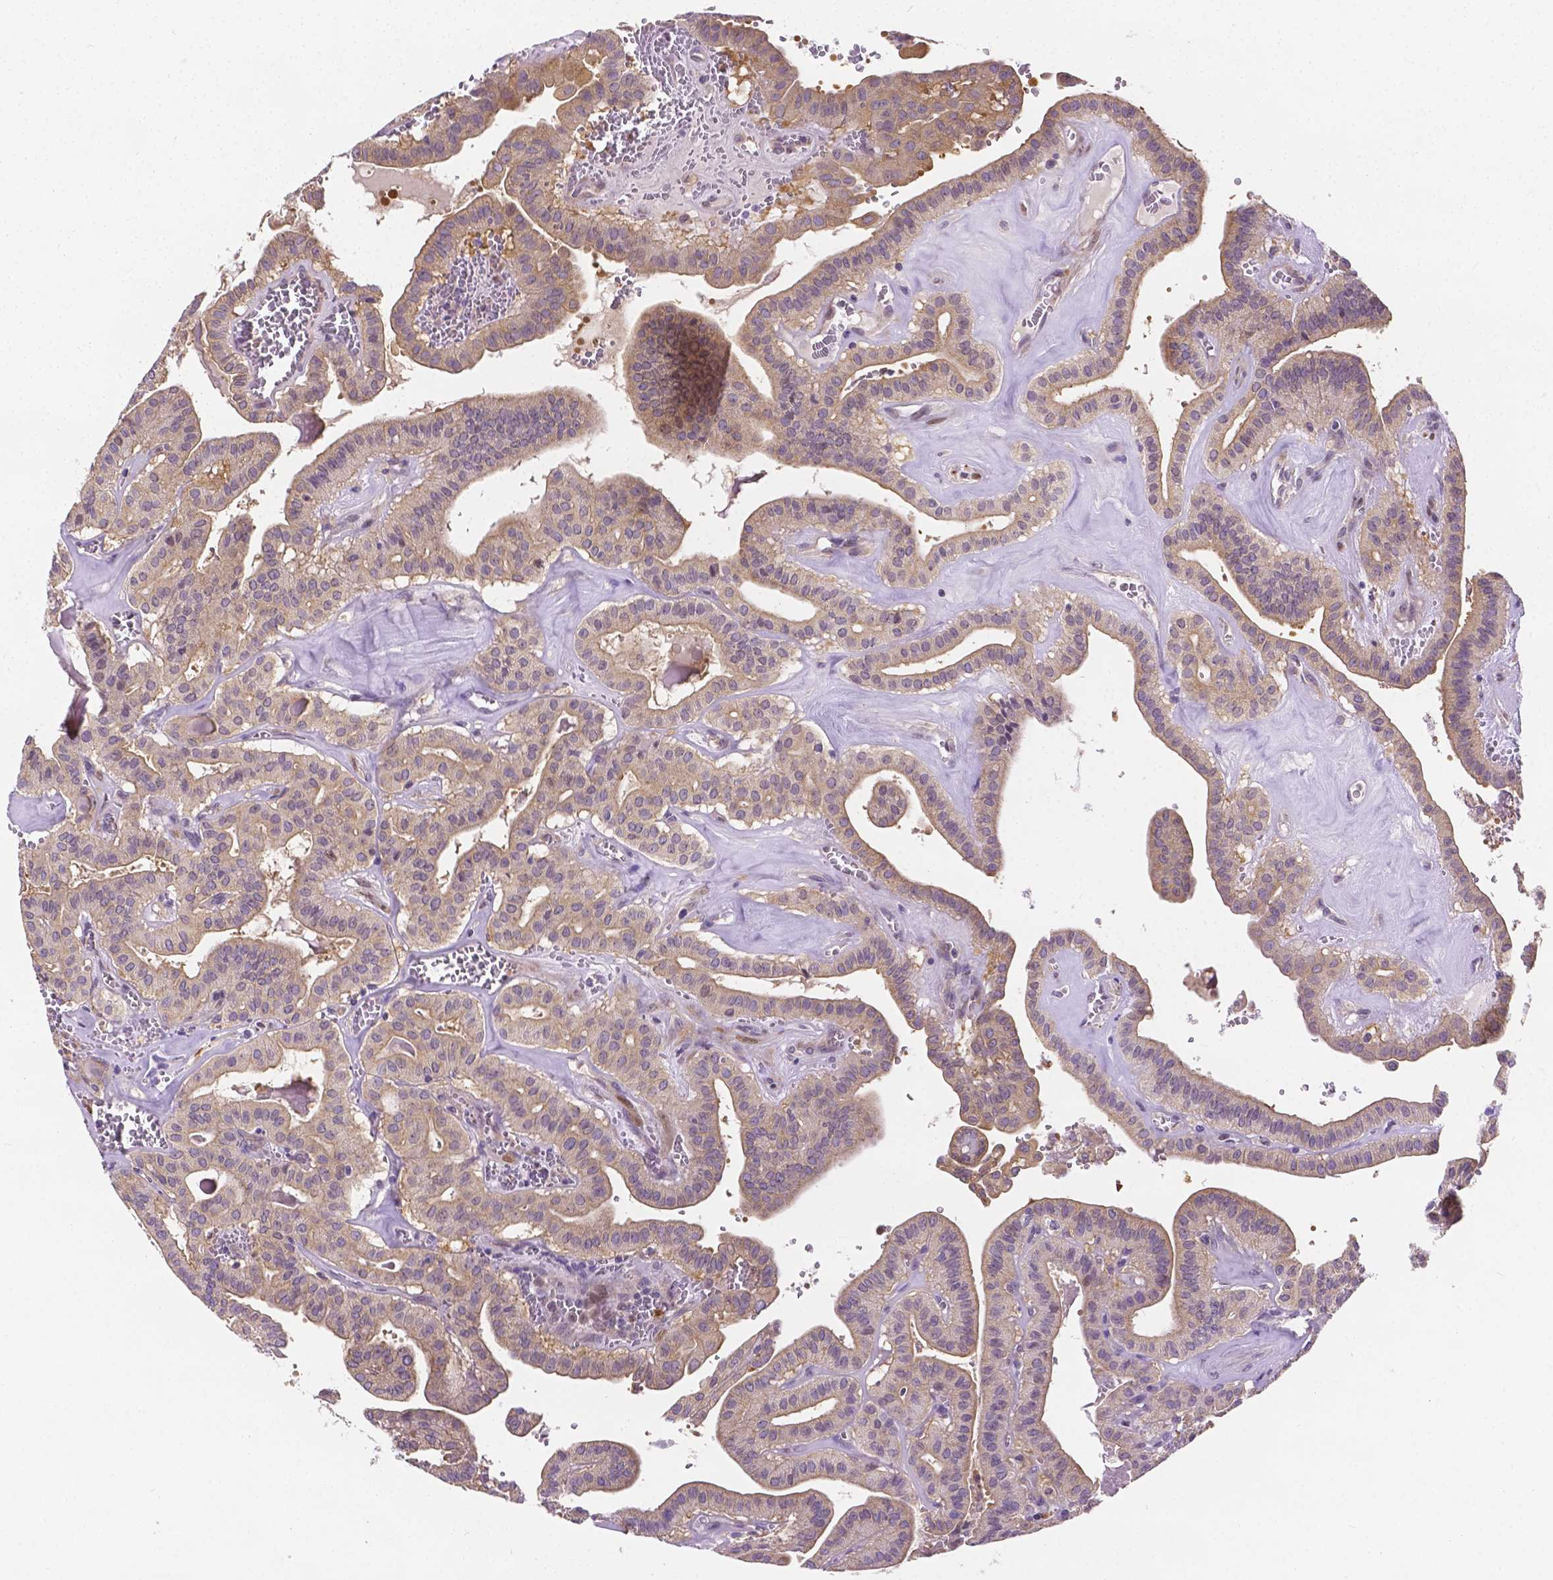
{"staining": {"intensity": "weak", "quantity": "<25%", "location": "cytoplasmic/membranous"}, "tissue": "thyroid cancer", "cell_type": "Tumor cells", "image_type": "cancer", "snomed": [{"axis": "morphology", "description": "Papillary adenocarcinoma, NOS"}, {"axis": "topography", "description": "Thyroid gland"}], "caption": "DAB (3,3'-diaminobenzidine) immunohistochemical staining of human thyroid cancer (papillary adenocarcinoma) demonstrates no significant expression in tumor cells. (DAB (3,3'-diaminobenzidine) immunohistochemistry visualized using brightfield microscopy, high magnification).", "gene": "ZNRD2", "patient": {"sex": "male", "age": 52}}